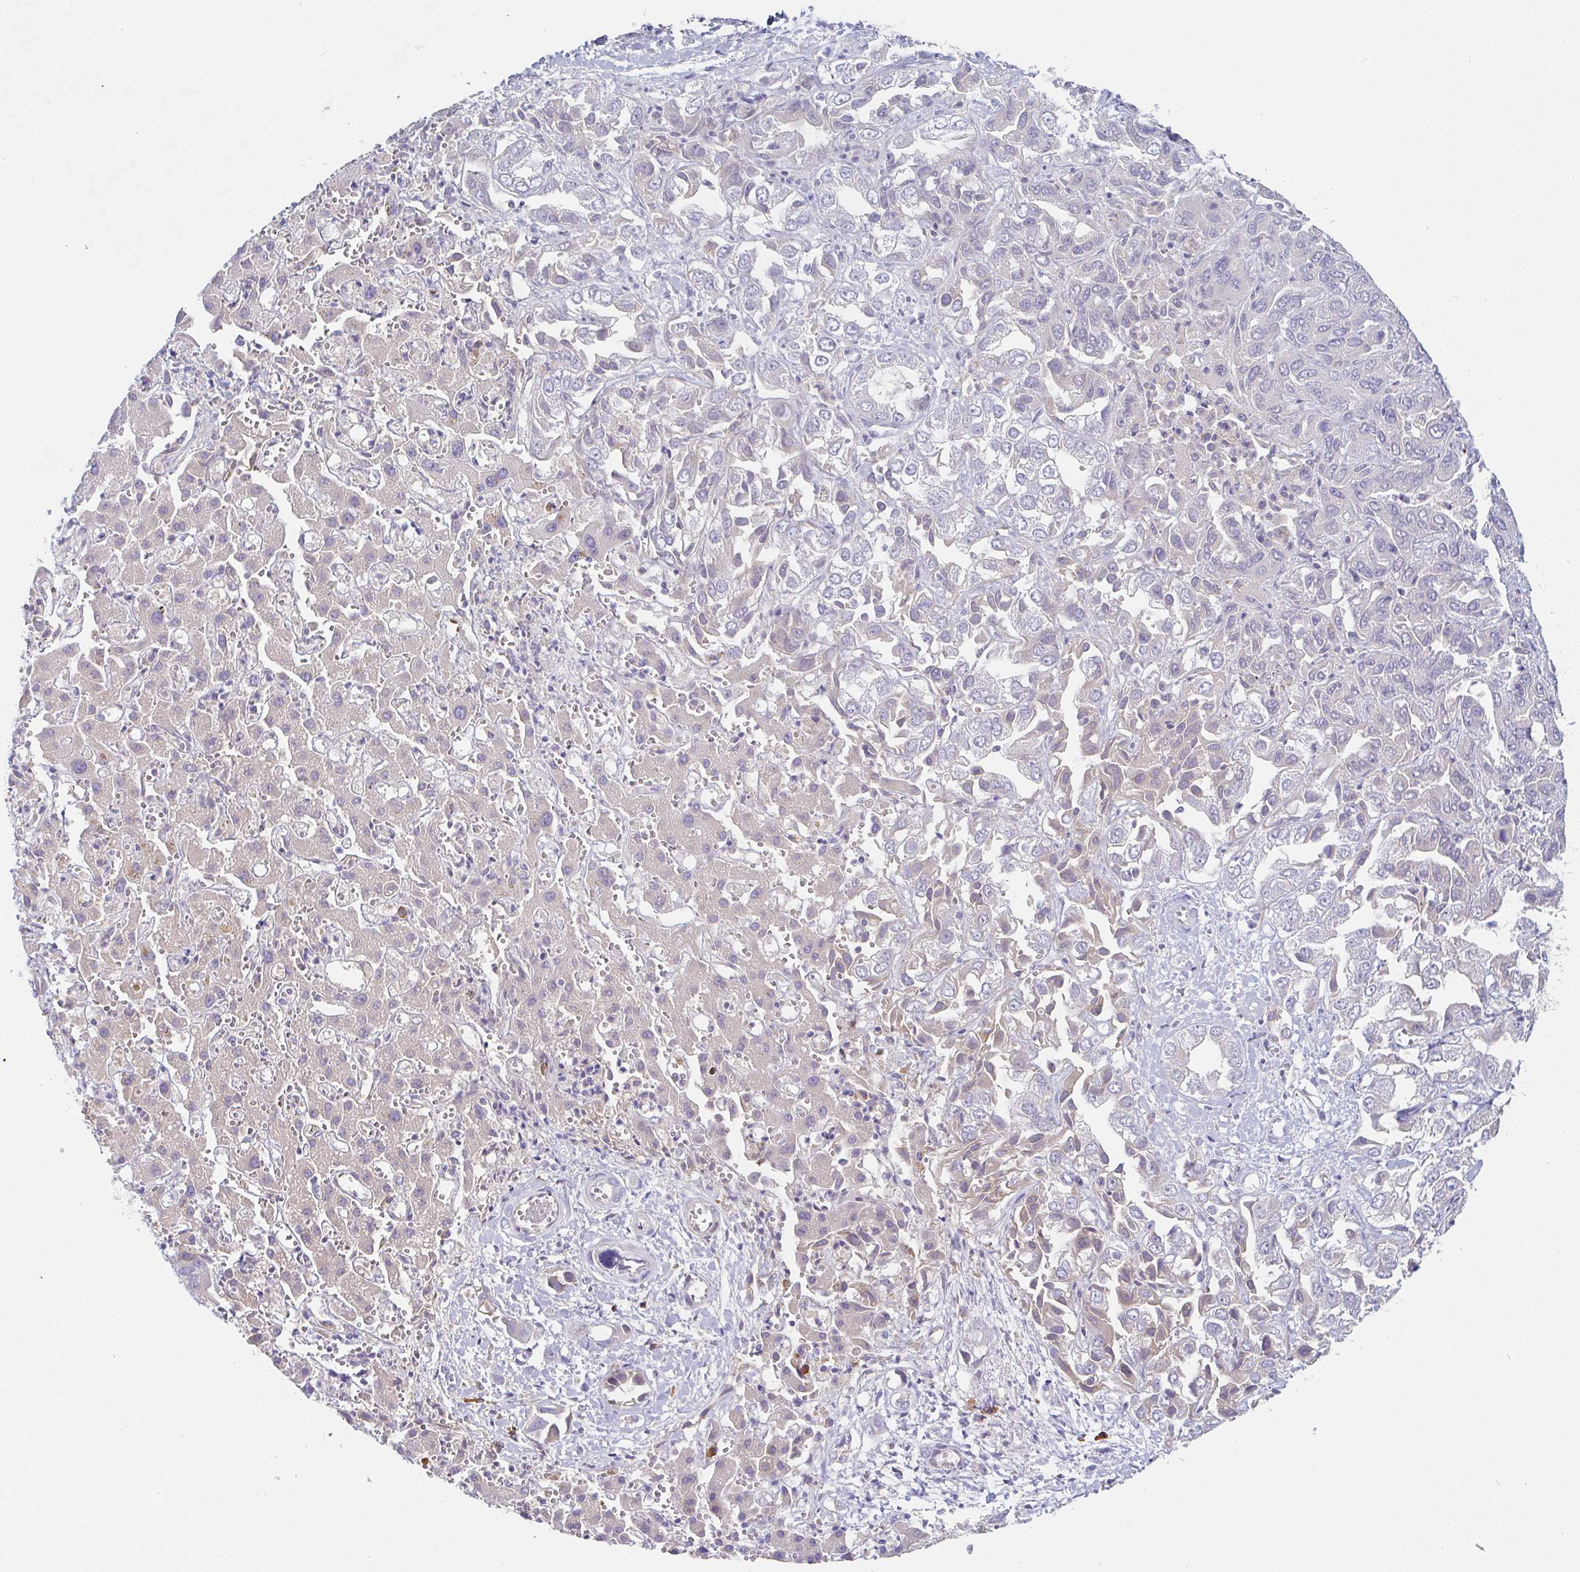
{"staining": {"intensity": "negative", "quantity": "none", "location": "none"}, "tissue": "liver cancer", "cell_type": "Tumor cells", "image_type": "cancer", "snomed": [{"axis": "morphology", "description": "Cholangiocarcinoma"}, {"axis": "topography", "description": "Liver"}], "caption": "High power microscopy micrograph of an immunohistochemistry (IHC) image of cholangiocarcinoma (liver), revealing no significant staining in tumor cells.", "gene": "DERL2", "patient": {"sex": "female", "age": 52}}